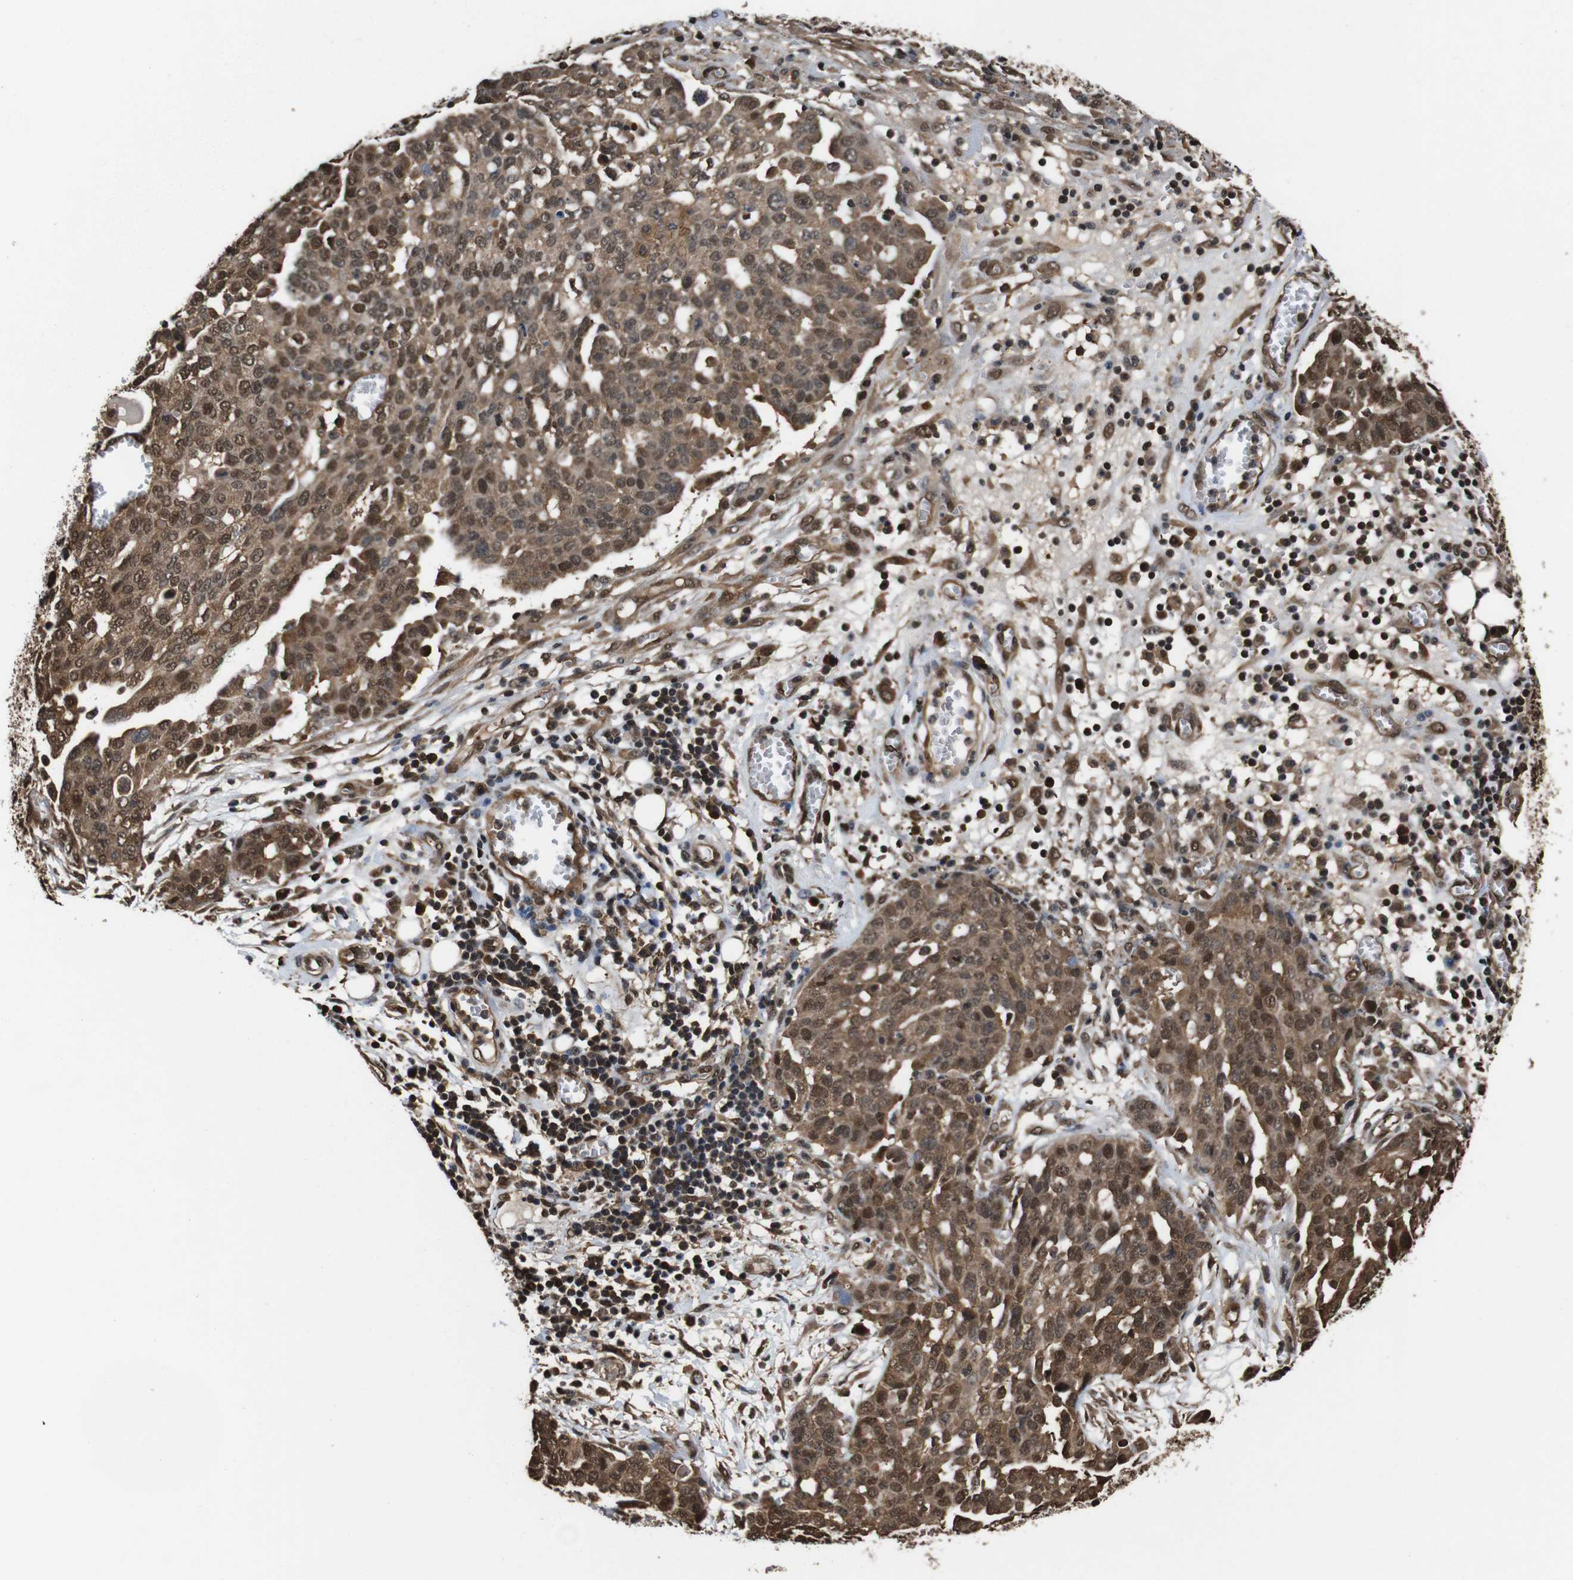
{"staining": {"intensity": "moderate", "quantity": ">75%", "location": "cytoplasmic/membranous,nuclear"}, "tissue": "ovarian cancer", "cell_type": "Tumor cells", "image_type": "cancer", "snomed": [{"axis": "morphology", "description": "Cystadenocarcinoma, serous, NOS"}, {"axis": "topography", "description": "Soft tissue"}, {"axis": "topography", "description": "Ovary"}], "caption": "Tumor cells reveal moderate cytoplasmic/membranous and nuclear positivity in approximately >75% of cells in serous cystadenocarcinoma (ovarian). (DAB = brown stain, brightfield microscopy at high magnification).", "gene": "VCP", "patient": {"sex": "female", "age": 57}}